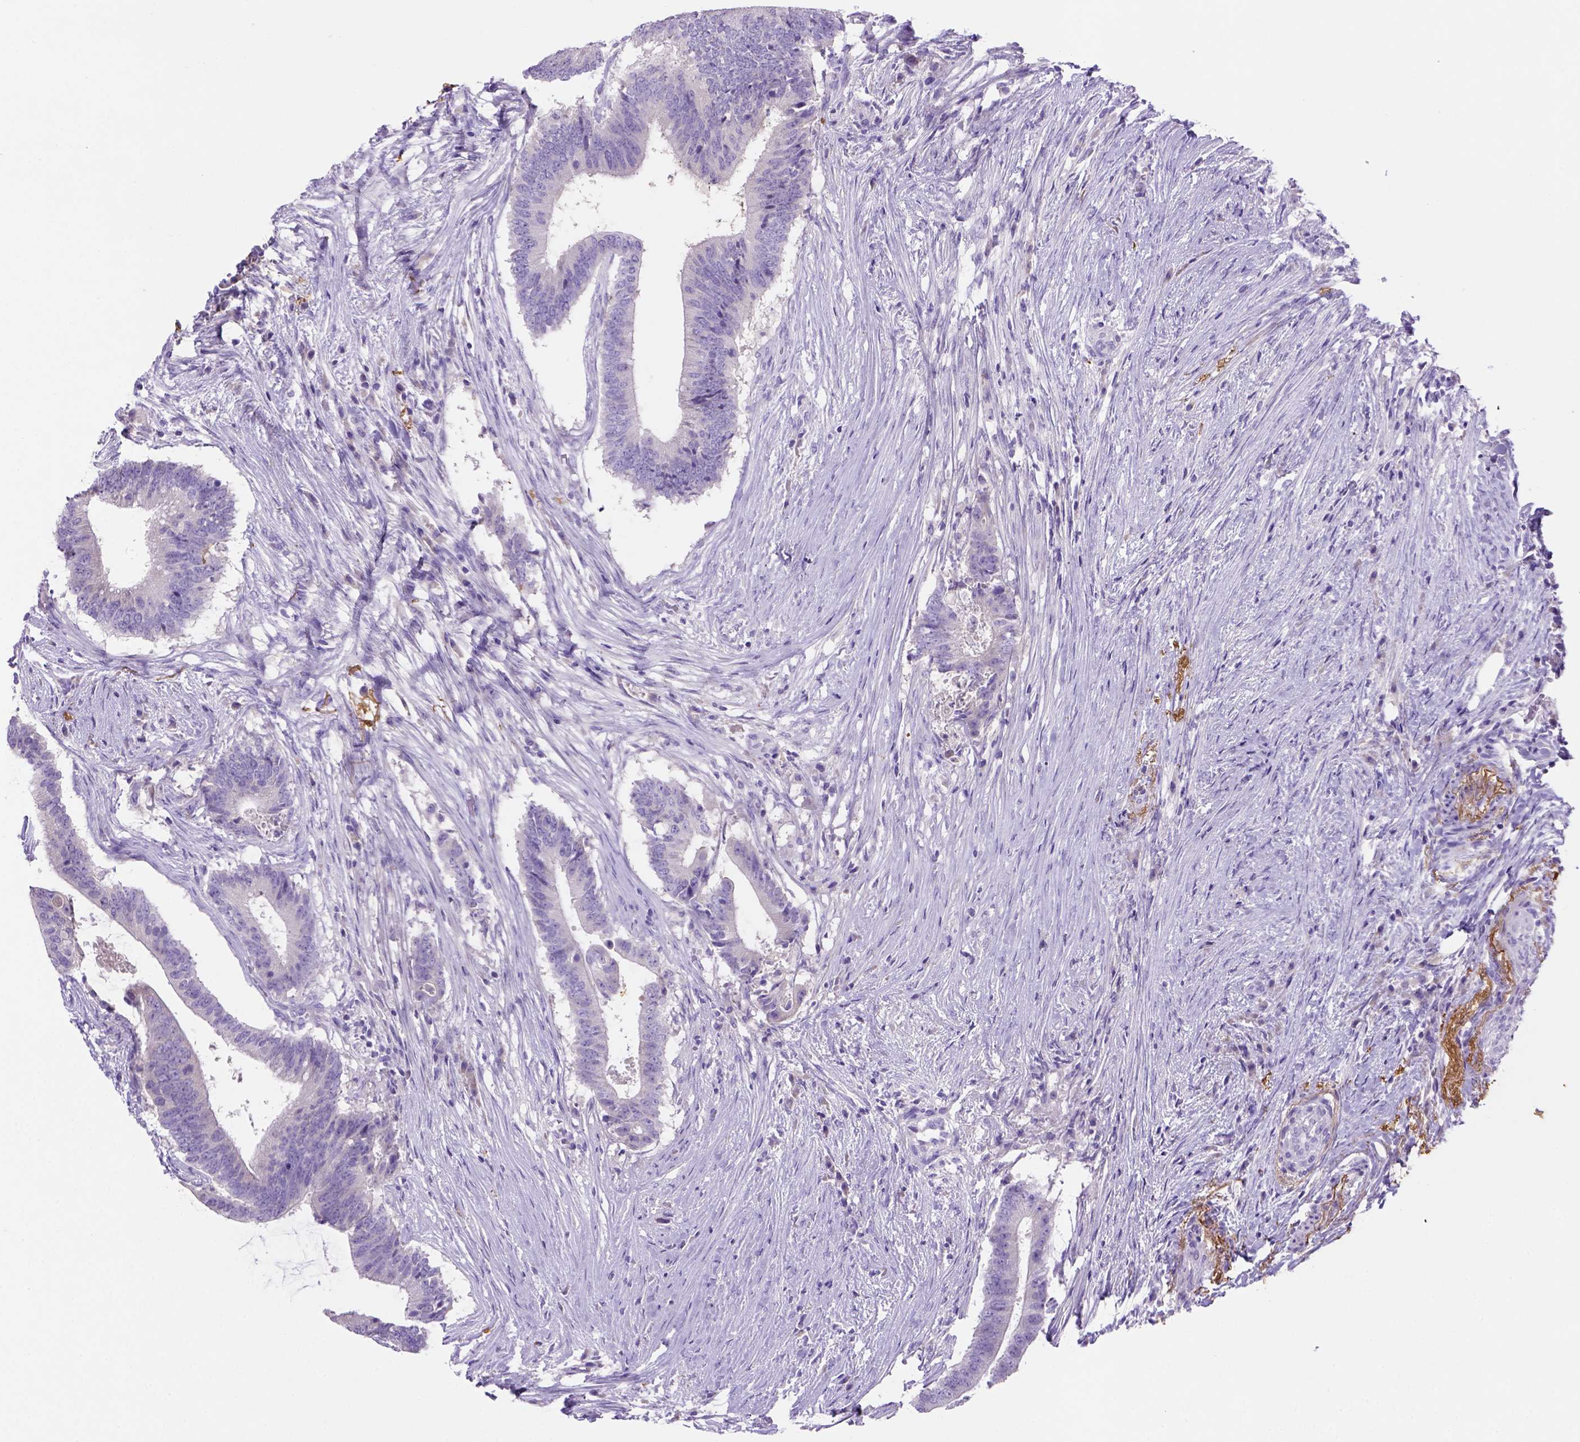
{"staining": {"intensity": "negative", "quantity": "none", "location": "none"}, "tissue": "colorectal cancer", "cell_type": "Tumor cells", "image_type": "cancer", "snomed": [{"axis": "morphology", "description": "Adenocarcinoma, NOS"}, {"axis": "topography", "description": "Colon"}], "caption": "High magnification brightfield microscopy of colorectal cancer (adenocarcinoma) stained with DAB (3,3'-diaminobenzidine) (brown) and counterstained with hematoxylin (blue): tumor cells show no significant positivity. Nuclei are stained in blue.", "gene": "SIRPD", "patient": {"sex": "female", "age": 43}}